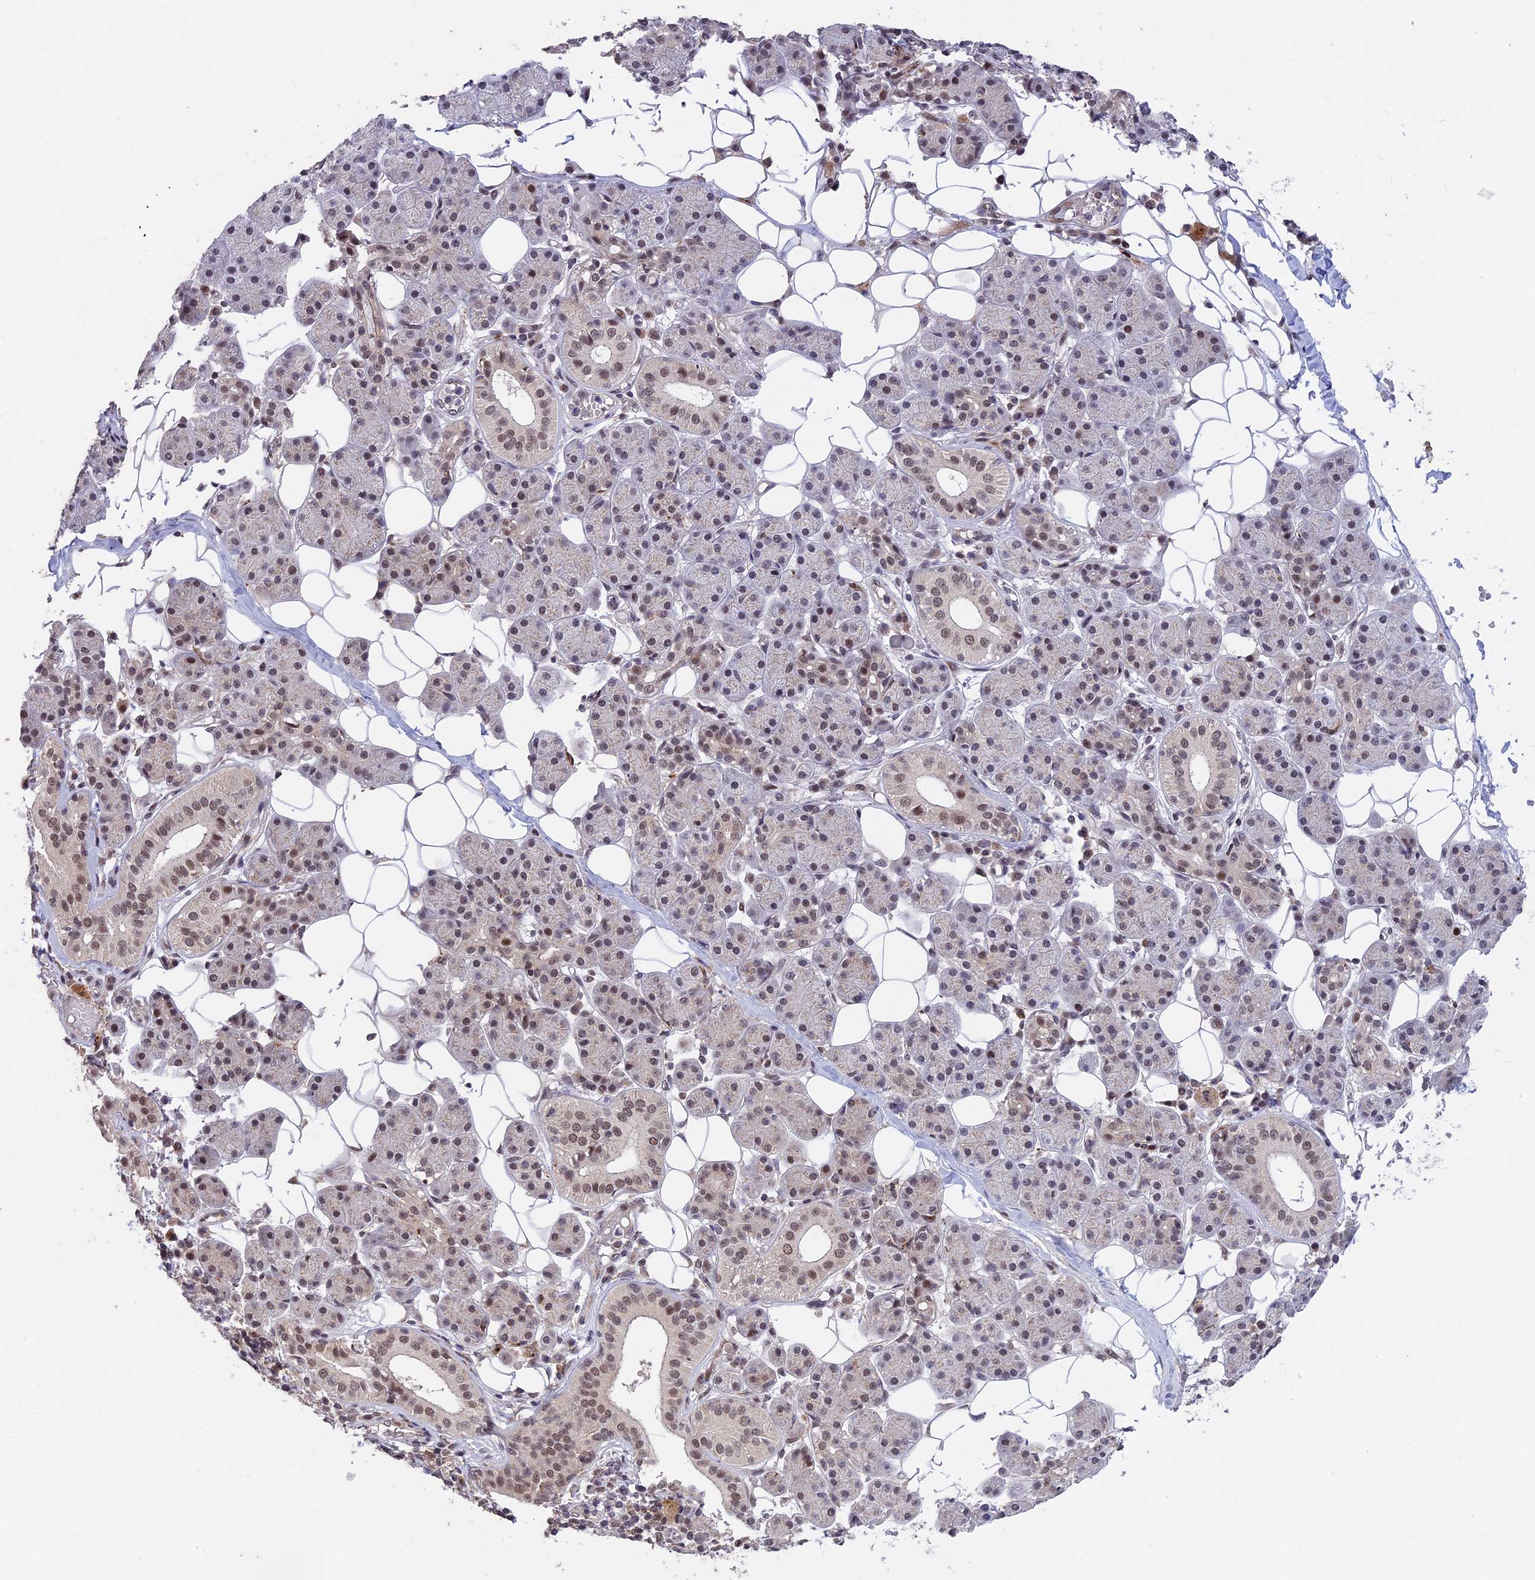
{"staining": {"intensity": "moderate", "quantity": ">75%", "location": "nuclear"}, "tissue": "salivary gland", "cell_type": "Glandular cells", "image_type": "normal", "snomed": [{"axis": "morphology", "description": "Normal tissue, NOS"}, {"axis": "topography", "description": "Salivary gland"}], "caption": "Human salivary gland stained with a brown dye exhibits moderate nuclear positive staining in approximately >75% of glandular cells.", "gene": "POLR2C", "patient": {"sex": "female", "age": 33}}